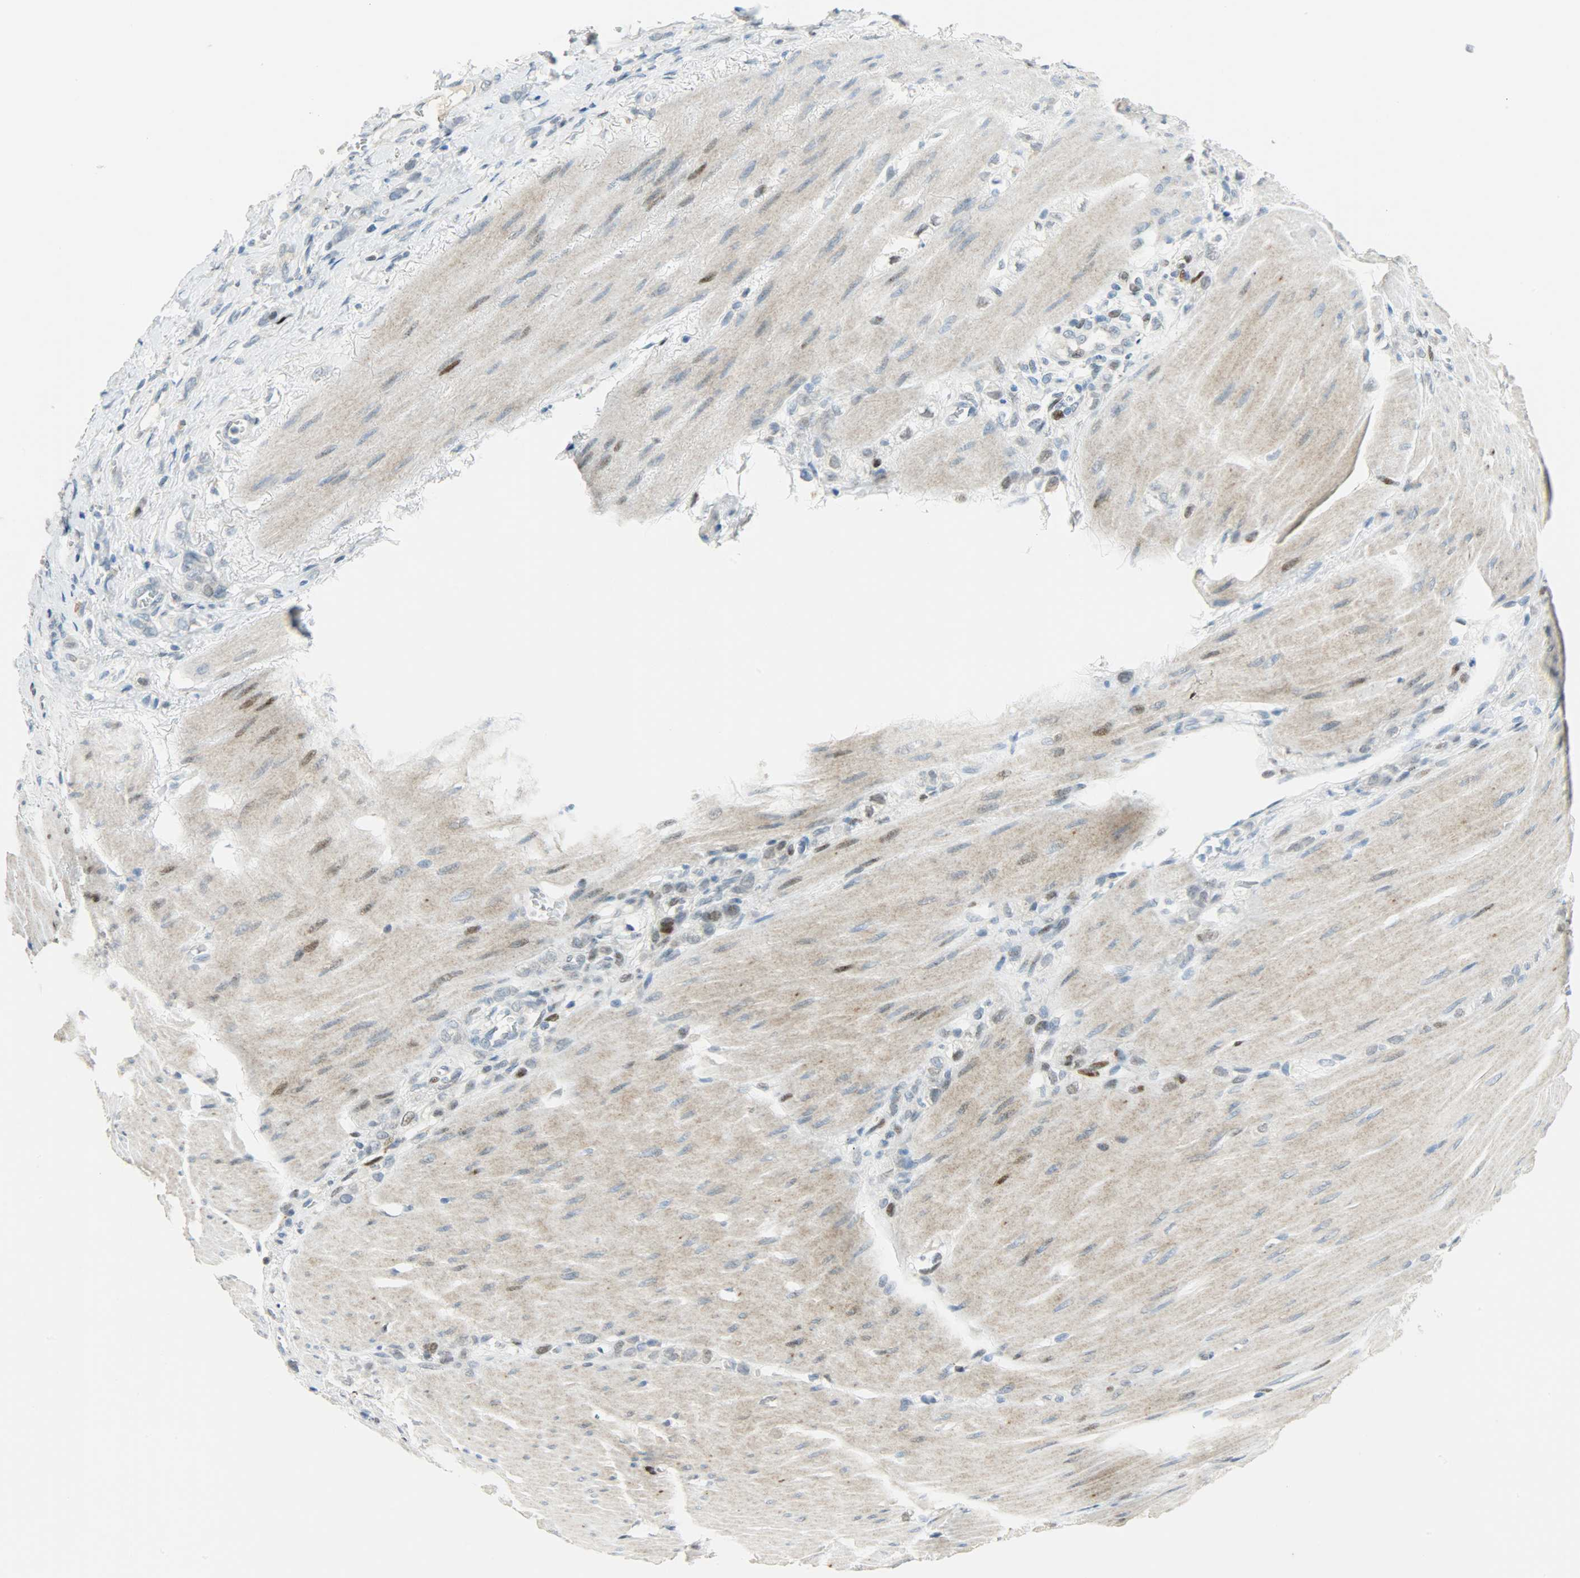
{"staining": {"intensity": "negative", "quantity": "none", "location": "none"}, "tissue": "stomach cancer", "cell_type": "Tumor cells", "image_type": "cancer", "snomed": [{"axis": "morphology", "description": "Adenocarcinoma, NOS"}, {"axis": "topography", "description": "Stomach"}], "caption": "This is an immunohistochemistry image of human stomach adenocarcinoma. There is no staining in tumor cells.", "gene": "JUNB", "patient": {"sex": "male", "age": 82}}